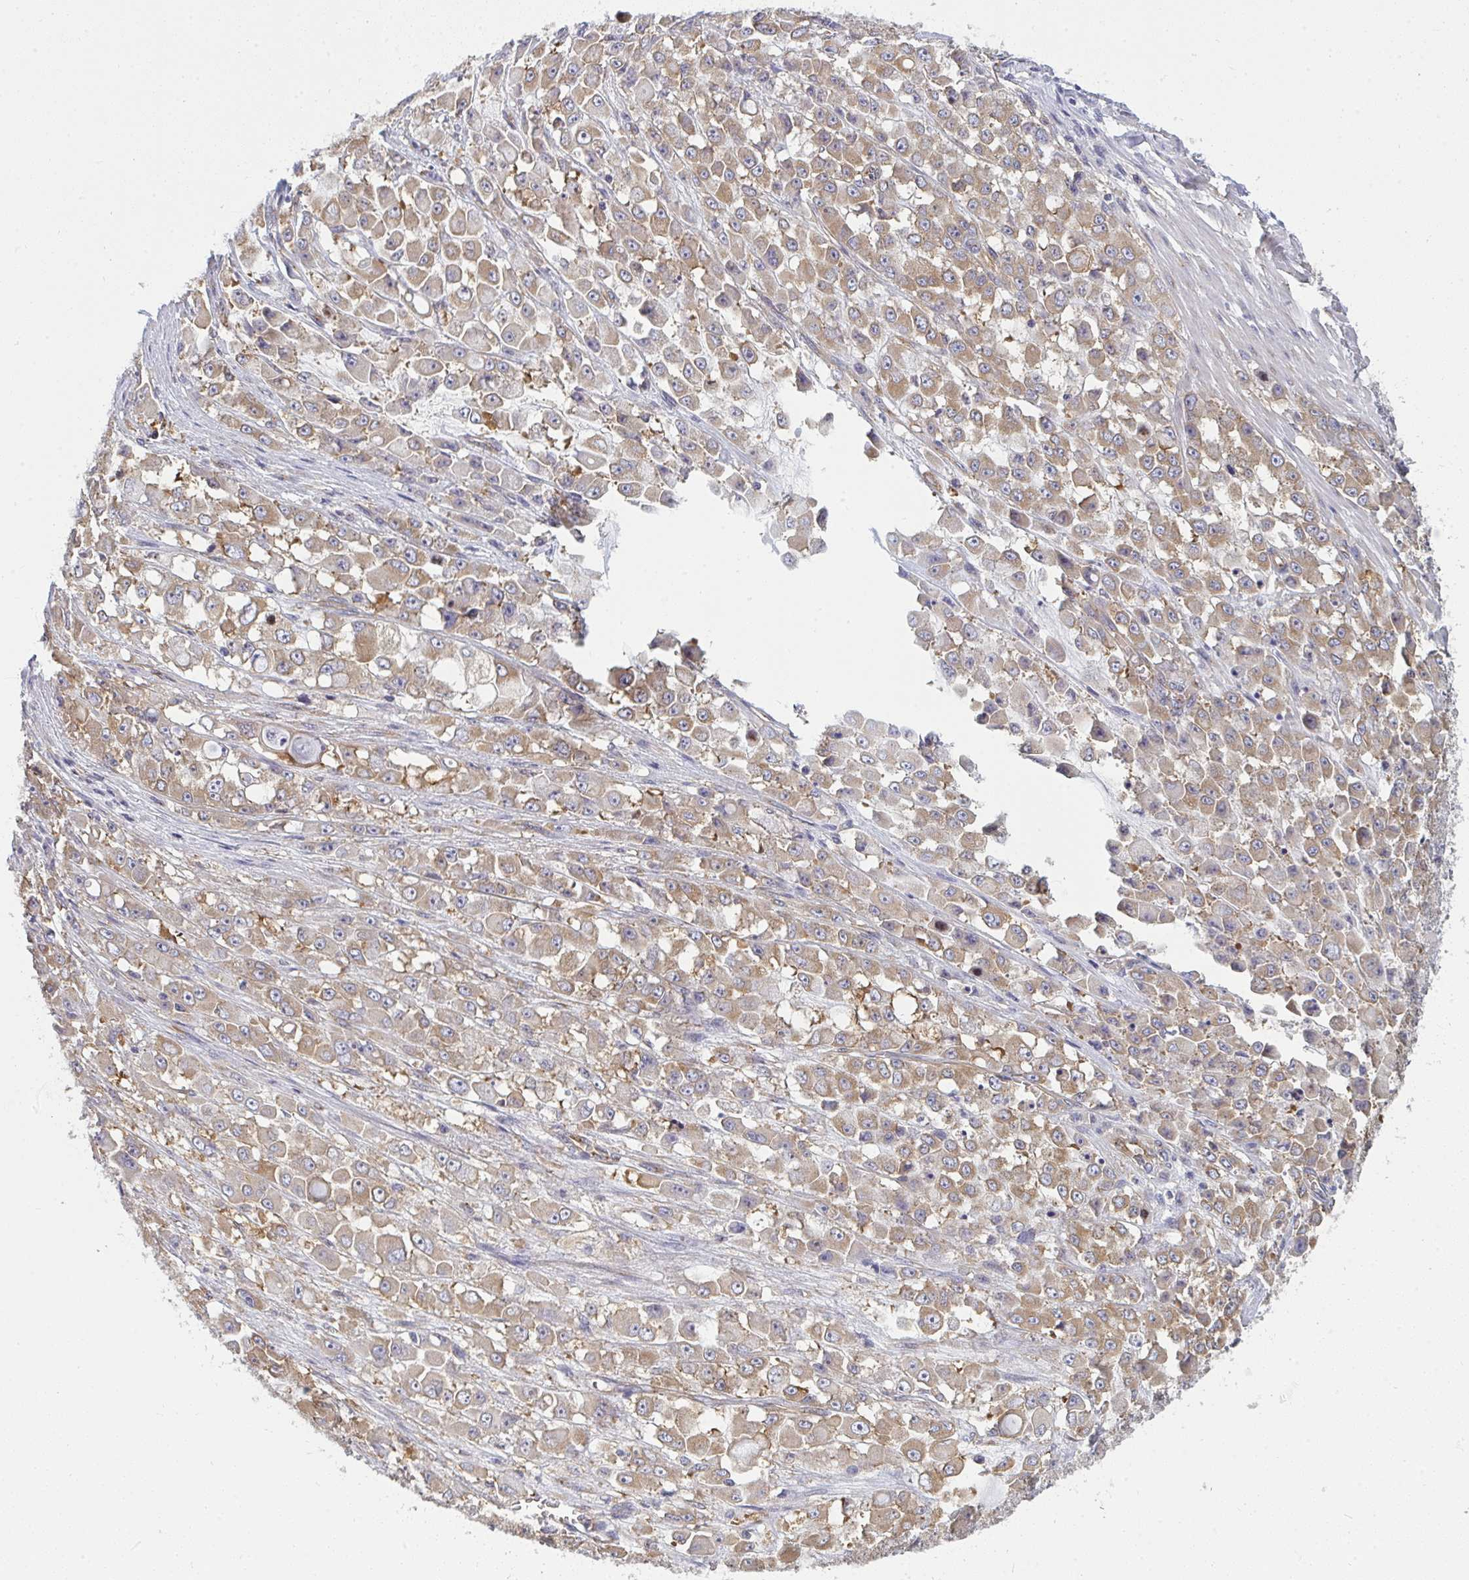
{"staining": {"intensity": "moderate", "quantity": ">75%", "location": "cytoplasmic/membranous"}, "tissue": "stomach cancer", "cell_type": "Tumor cells", "image_type": "cancer", "snomed": [{"axis": "morphology", "description": "Adenocarcinoma, NOS"}, {"axis": "topography", "description": "Stomach"}], "caption": "A medium amount of moderate cytoplasmic/membranous staining is identified in approximately >75% of tumor cells in stomach cancer tissue.", "gene": "DYNC1I2", "patient": {"sex": "female", "age": 76}}